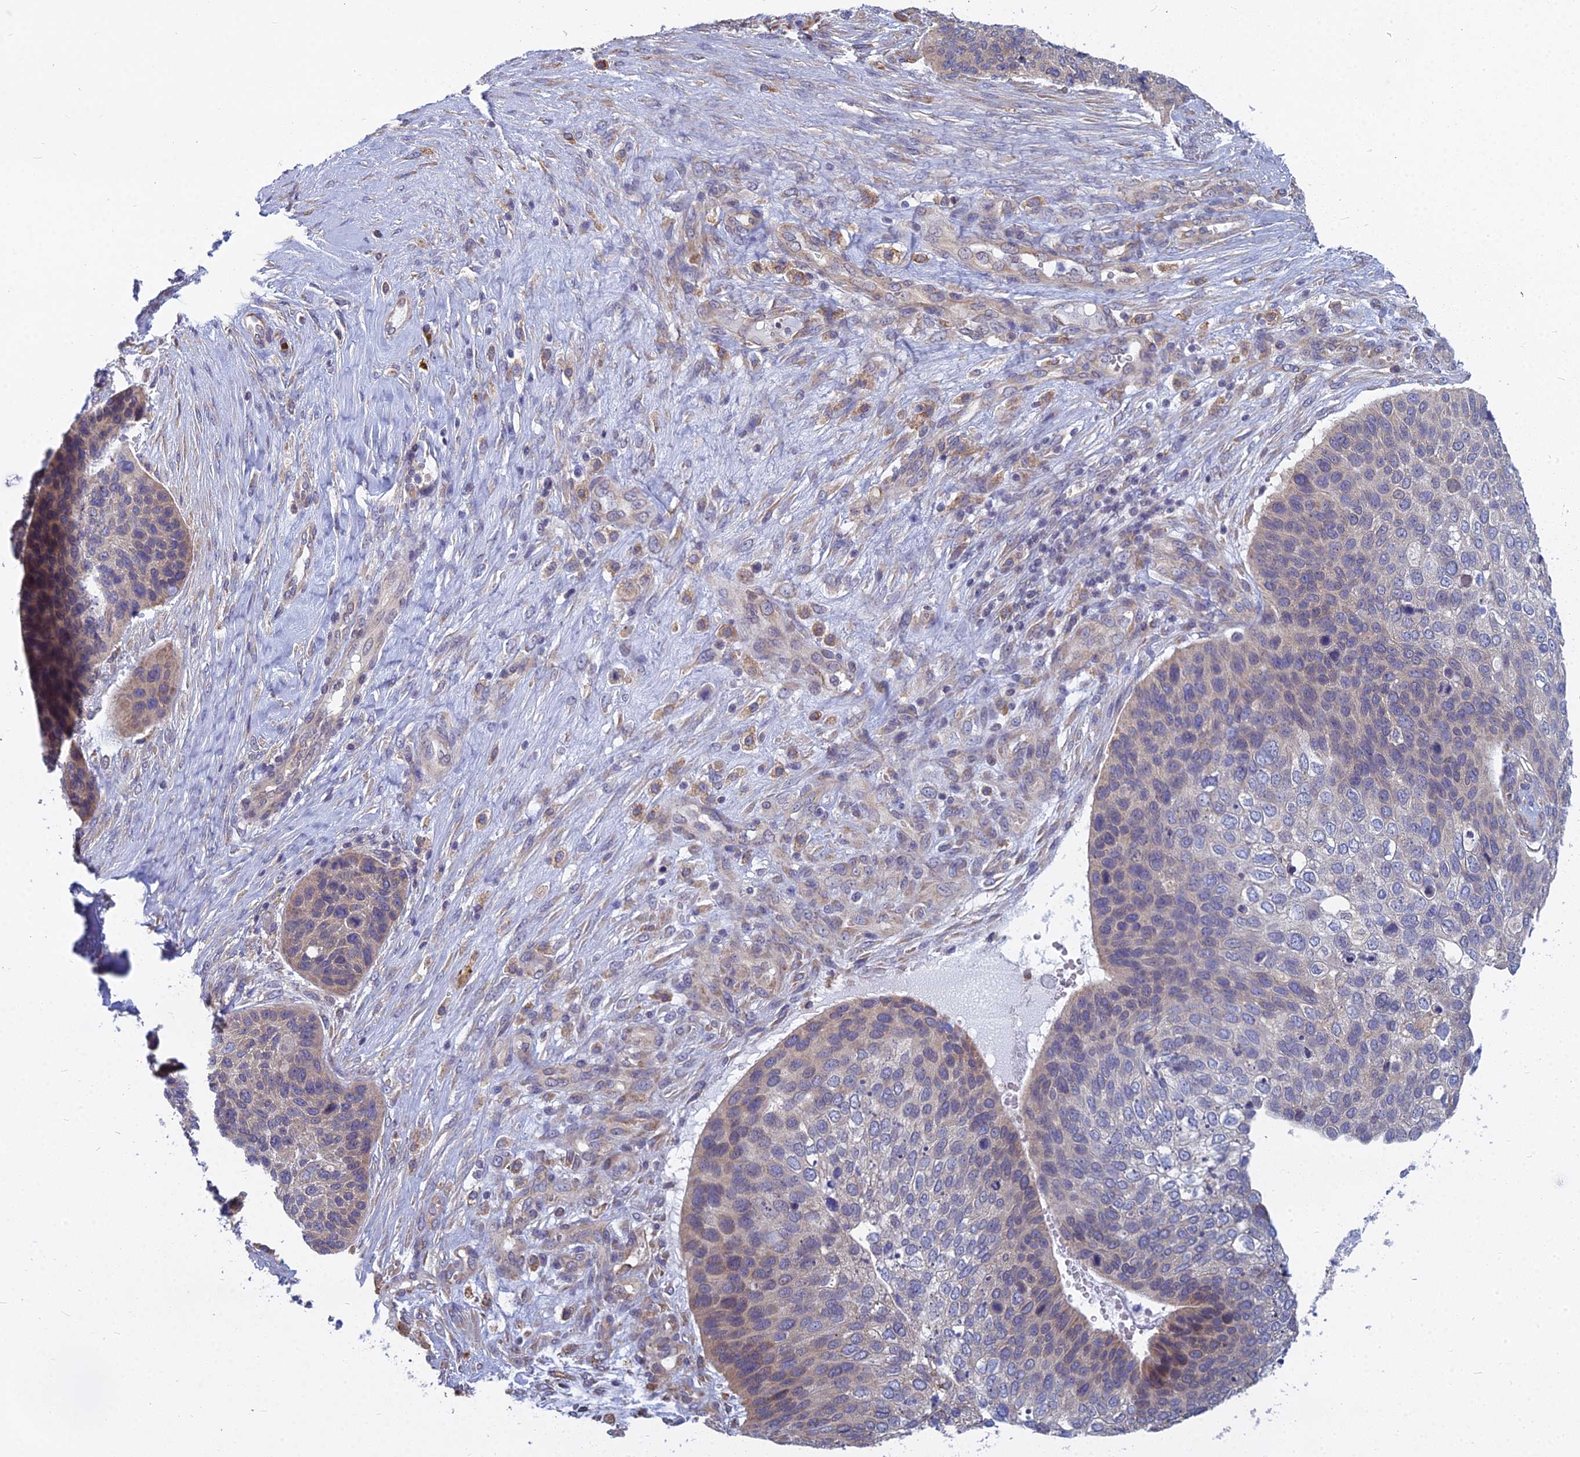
{"staining": {"intensity": "weak", "quantity": "<25%", "location": "cytoplasmic/membranous"}, "tissue": "skin cancer", "cell_type": "Tumor cells", "image_type": "cancer", "snomed": [{"axis": "morphology", "description": "Basal cell carcinoma"}, {"axis": "topography", "description": "Skin"}], "caption": "Immunohistochemistry histopathology image of skin basal cell carcinoma stained for a protein (brown), which demonstrates no positivity in tumor cells.", "gene": "KIAA1143", "patient": {"sex": "female", "age": 74}}